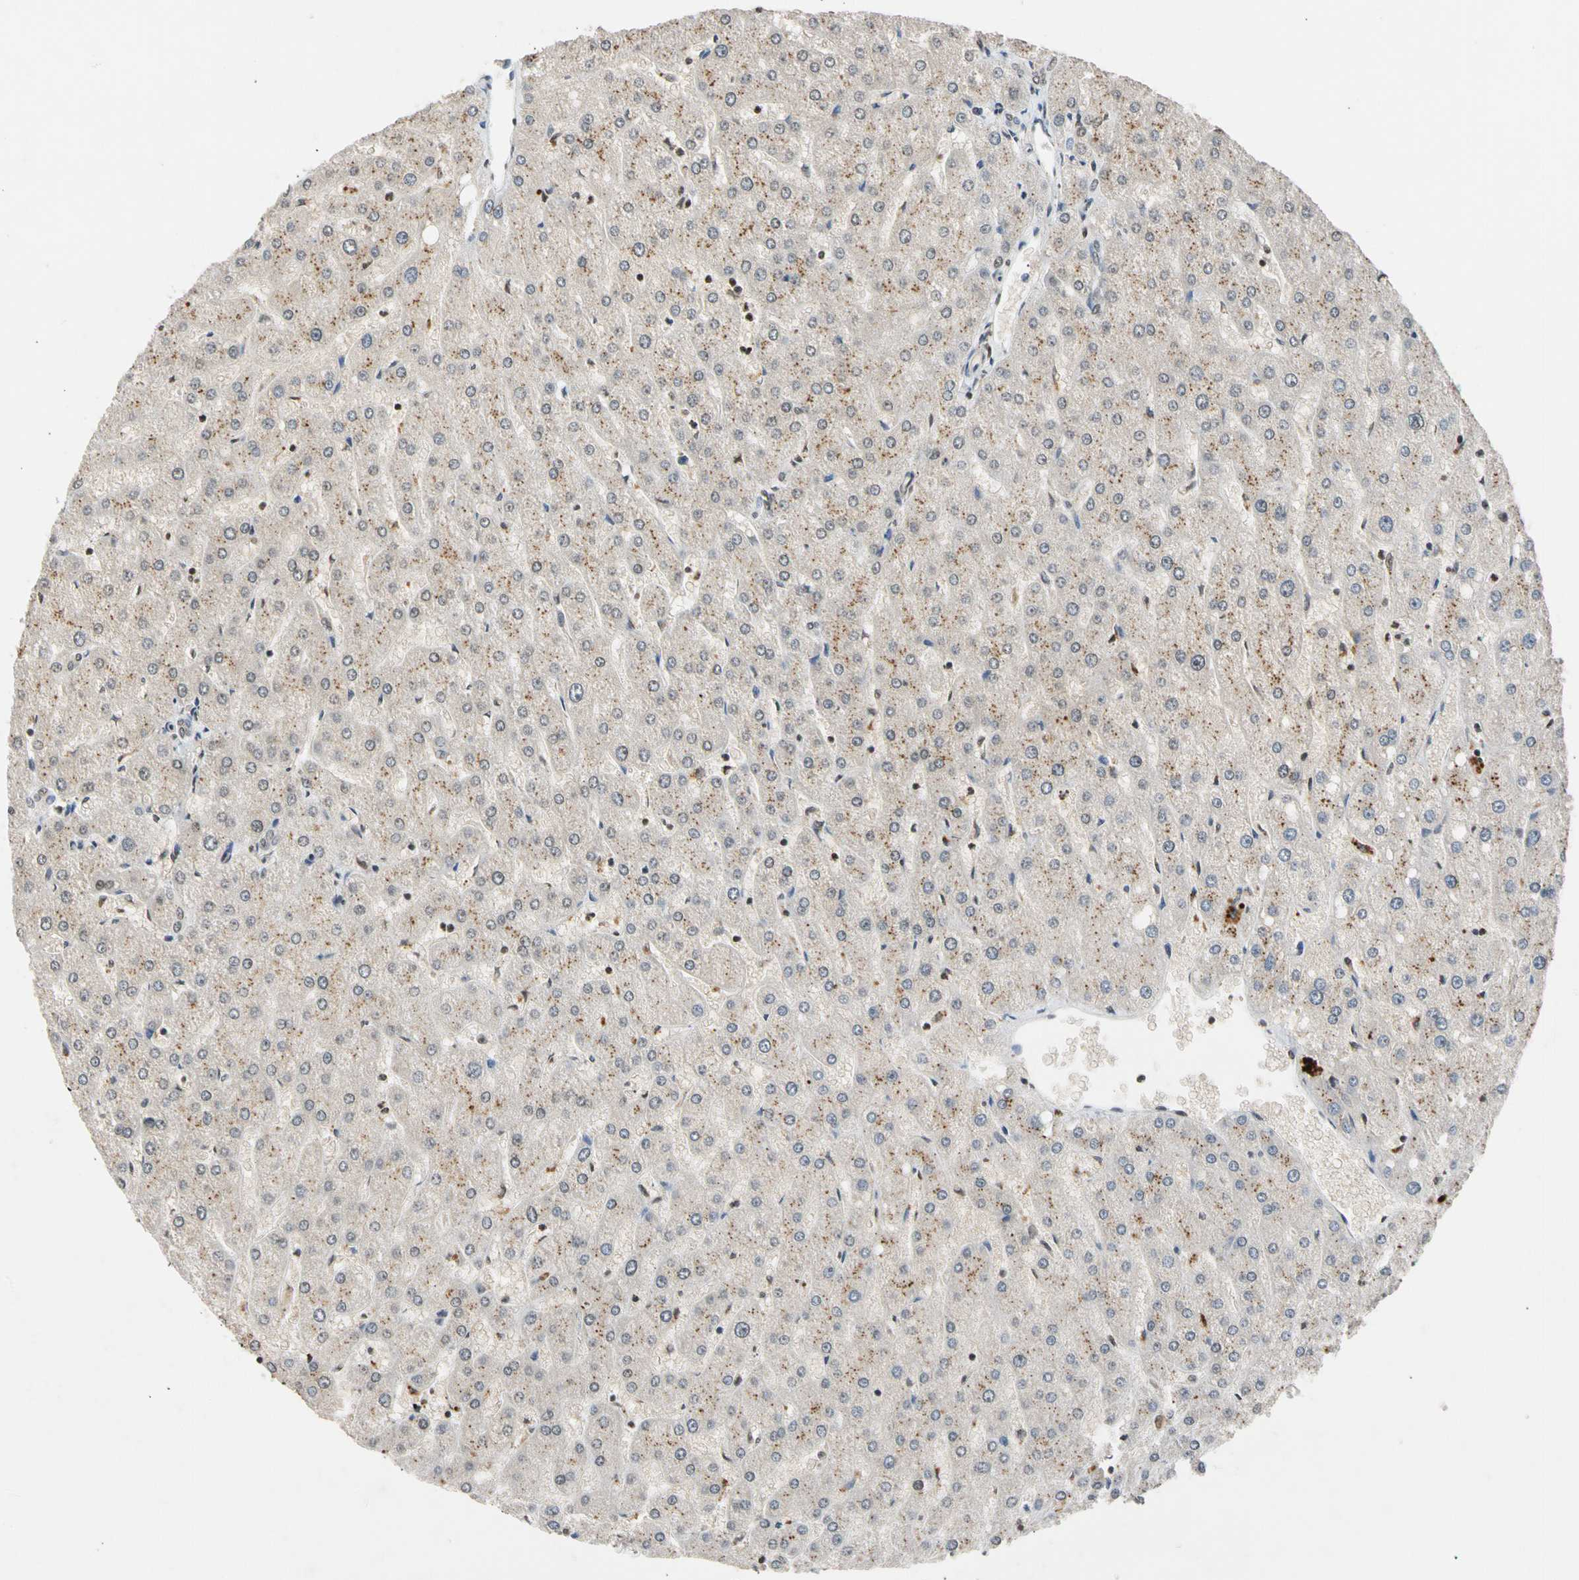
{"staining": {"intensity": "negative", "quantity": "none", "location": "none"}, "tissue": "liver", "cell_type": "Cholangiocytes", "image_type": "normal", "snomed": [{"axis": "morphology", "description": "Normal tissue, NOS"}, {"axis": "topography", "description": "Liver"}], "caption": "Liver stained for a protein using IHC exhibits no expression cholangiocytes.", "gene": "GPX4", "patient": {"sex": "male", "age": 67}}